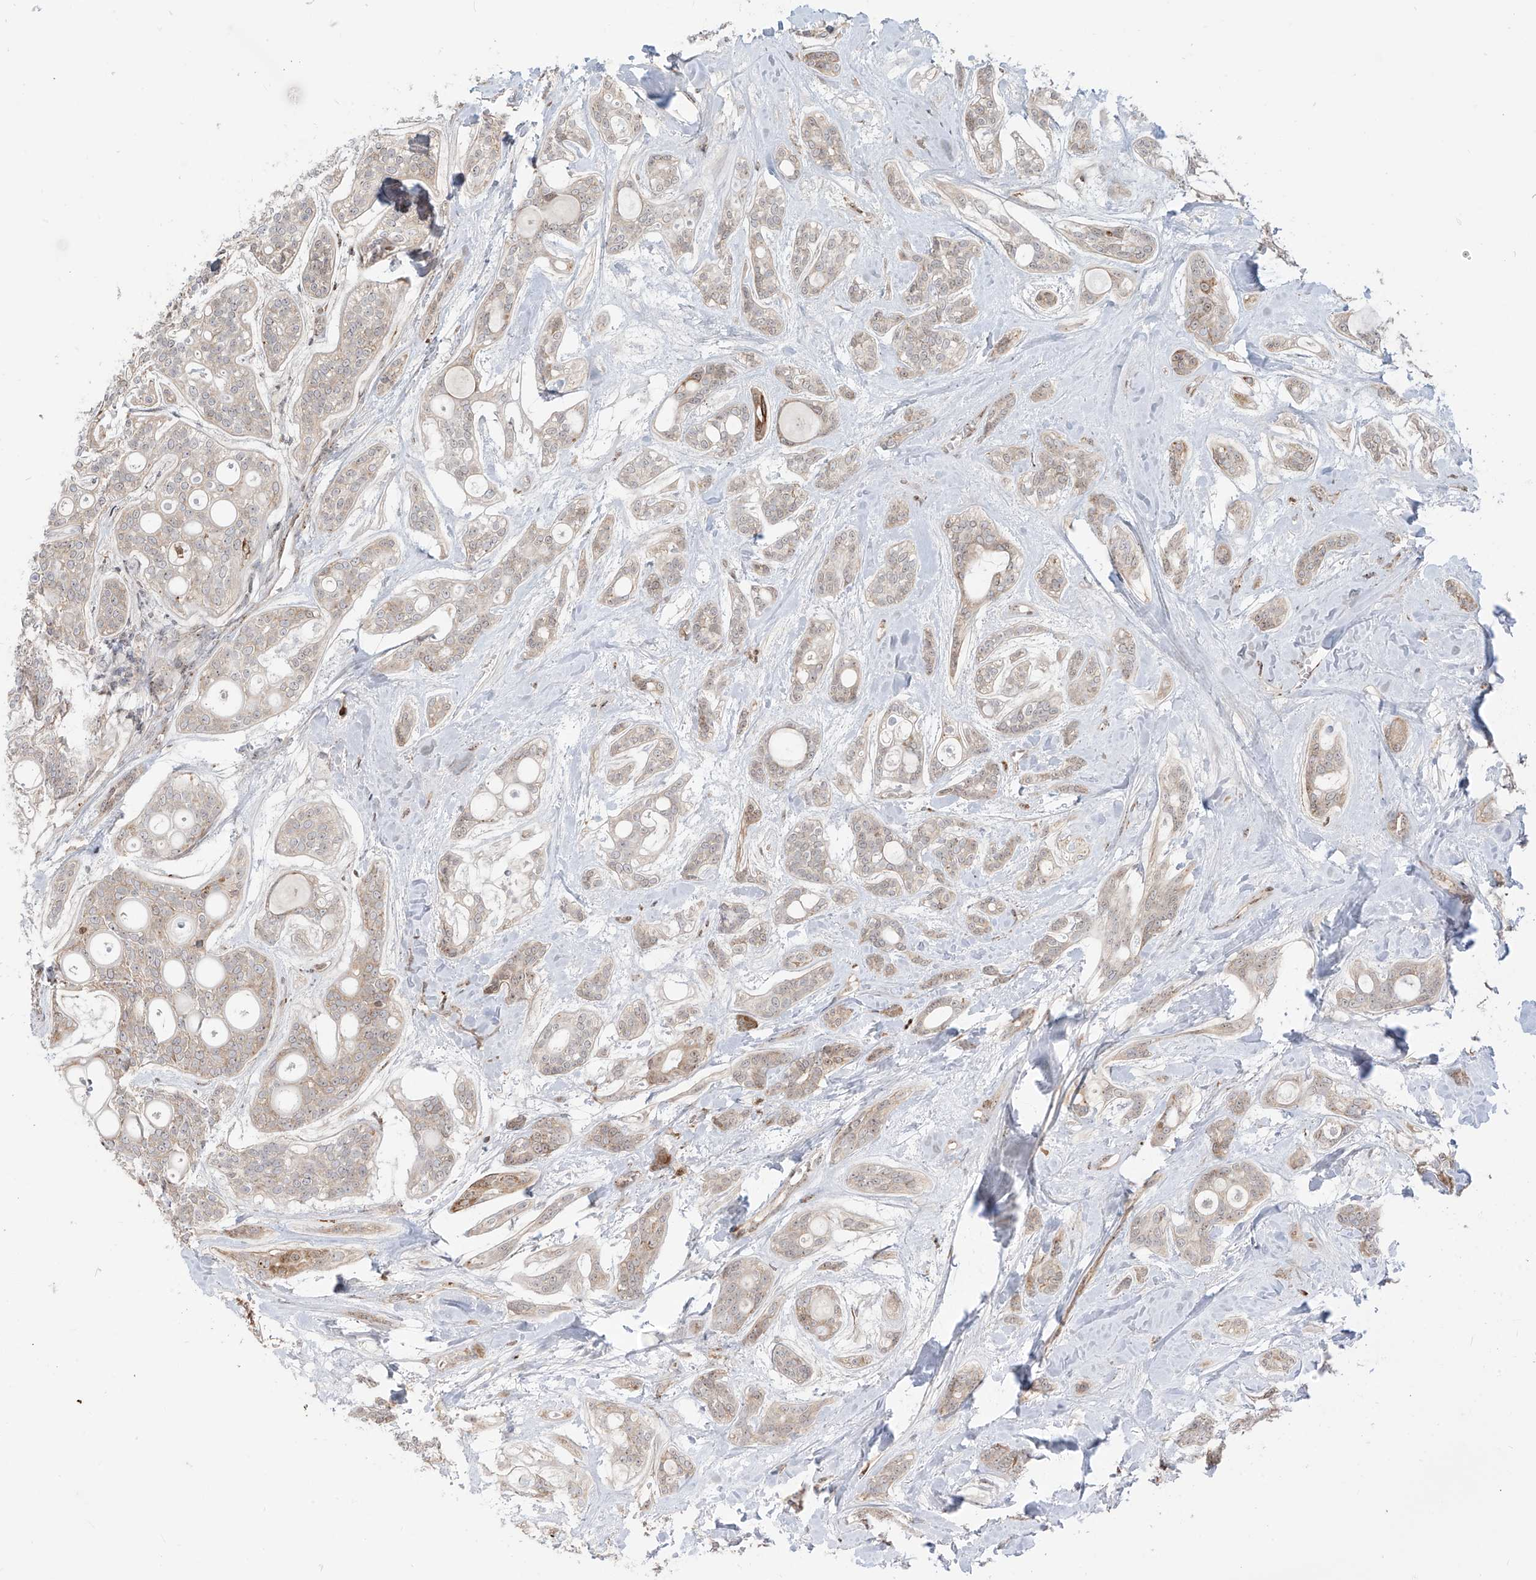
{"staining": {"intensity": "weak", "quantity": "25%-75%", "location": "cytoplasmic/membranous"}, "tissue": "head and neck cancer", "cell_type": "Tumor cells", "image_type": "cancer", "snomed": [{"axis": "morphology", "description": "Adenocarcinoma, NOS"}, {"axis": "topography", "description": "Head-Neck"}], "caption": "Immunohistochemistry of head and neck cancer exhibits low levels of weak cytoplasmic/membranous expression in approximately 25%-75% of tumor cells.", "gene": "ZBTB8A", "patient": {"sex": "male", "age": 66}}